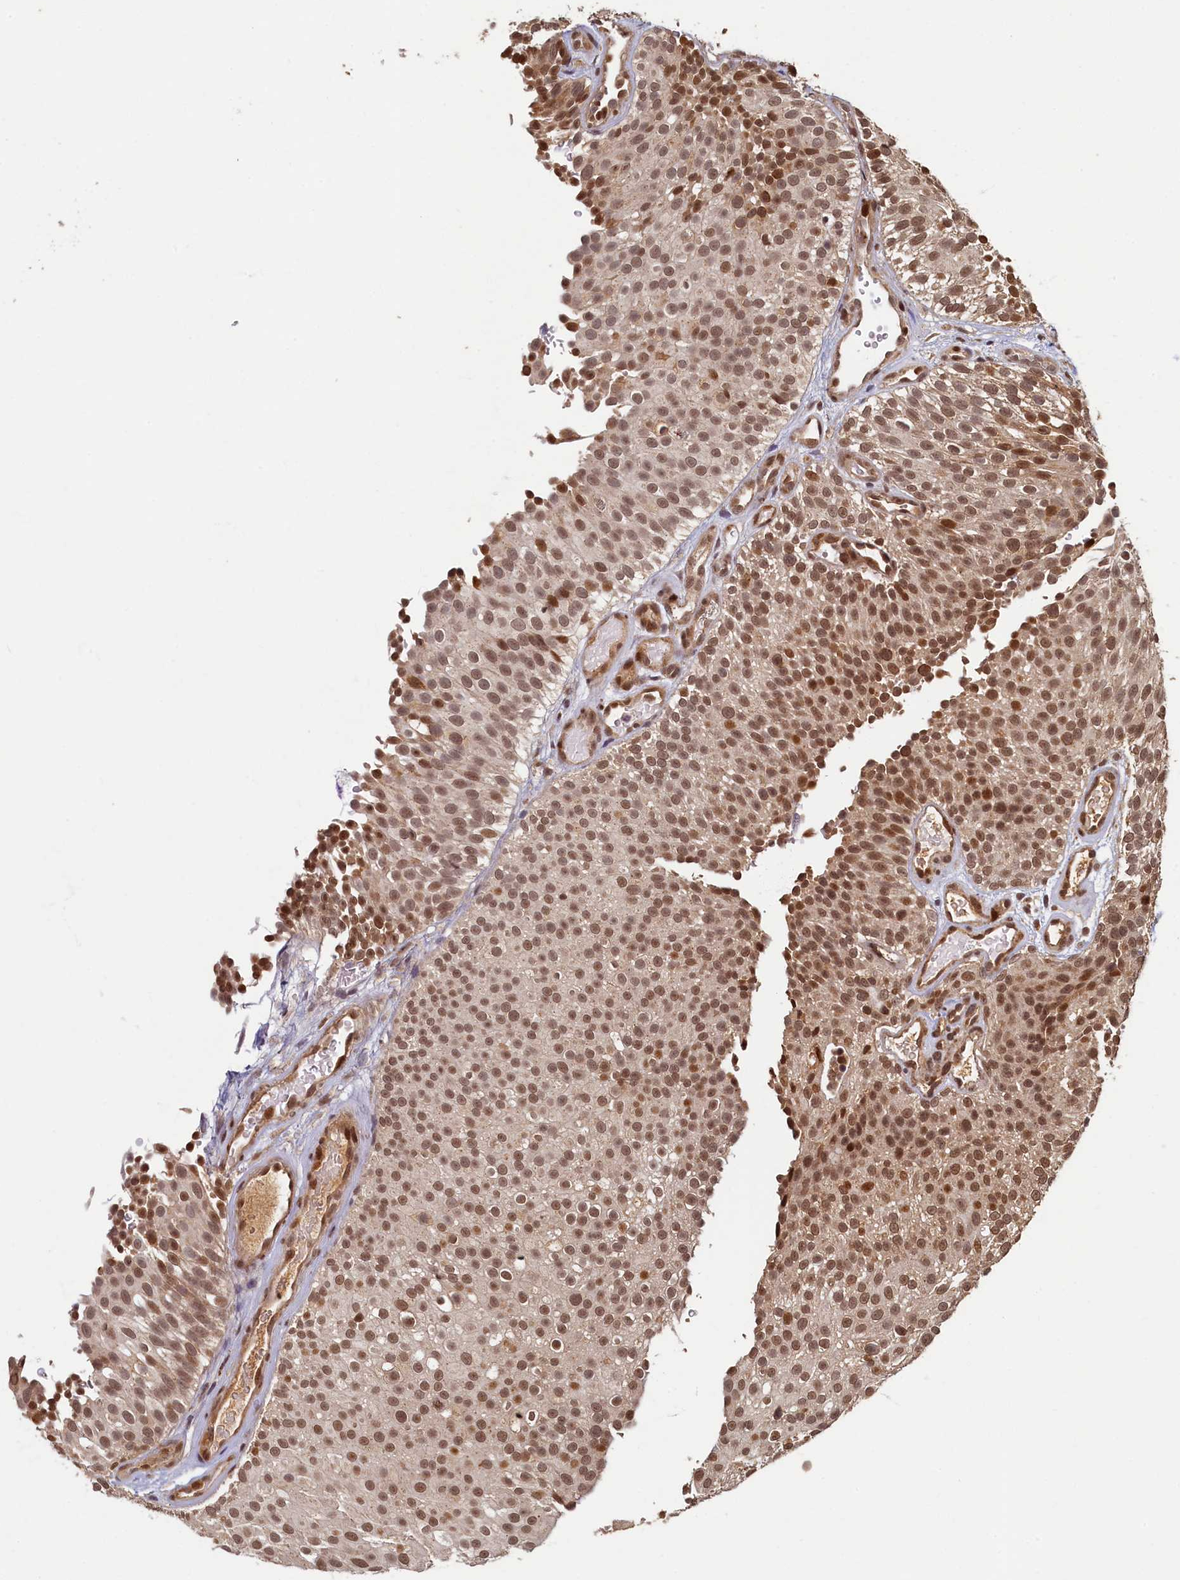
{"staining": {"intensity": "moderate", "quantity": ">75%", "location": "nuclear"}, "tissue": "urothelial cancer", "cell_type": "Tumor cells", "image_type": "cancer", "snomed": [{"axis": "morphology", "description": "Urothelial carcinoma, Low grade"}, {"axis": "topography", "description": "Urinary bladder"}], "caption": "A histopathology image of human urothelial cancer stained for a protein displays moderate nuclear brown staining in tumor cells. The protein is shown in brown color, while the nuclei are stained blue.", "gene": "CKAP2L", "patient": {"sex": "male", "age": 78}}